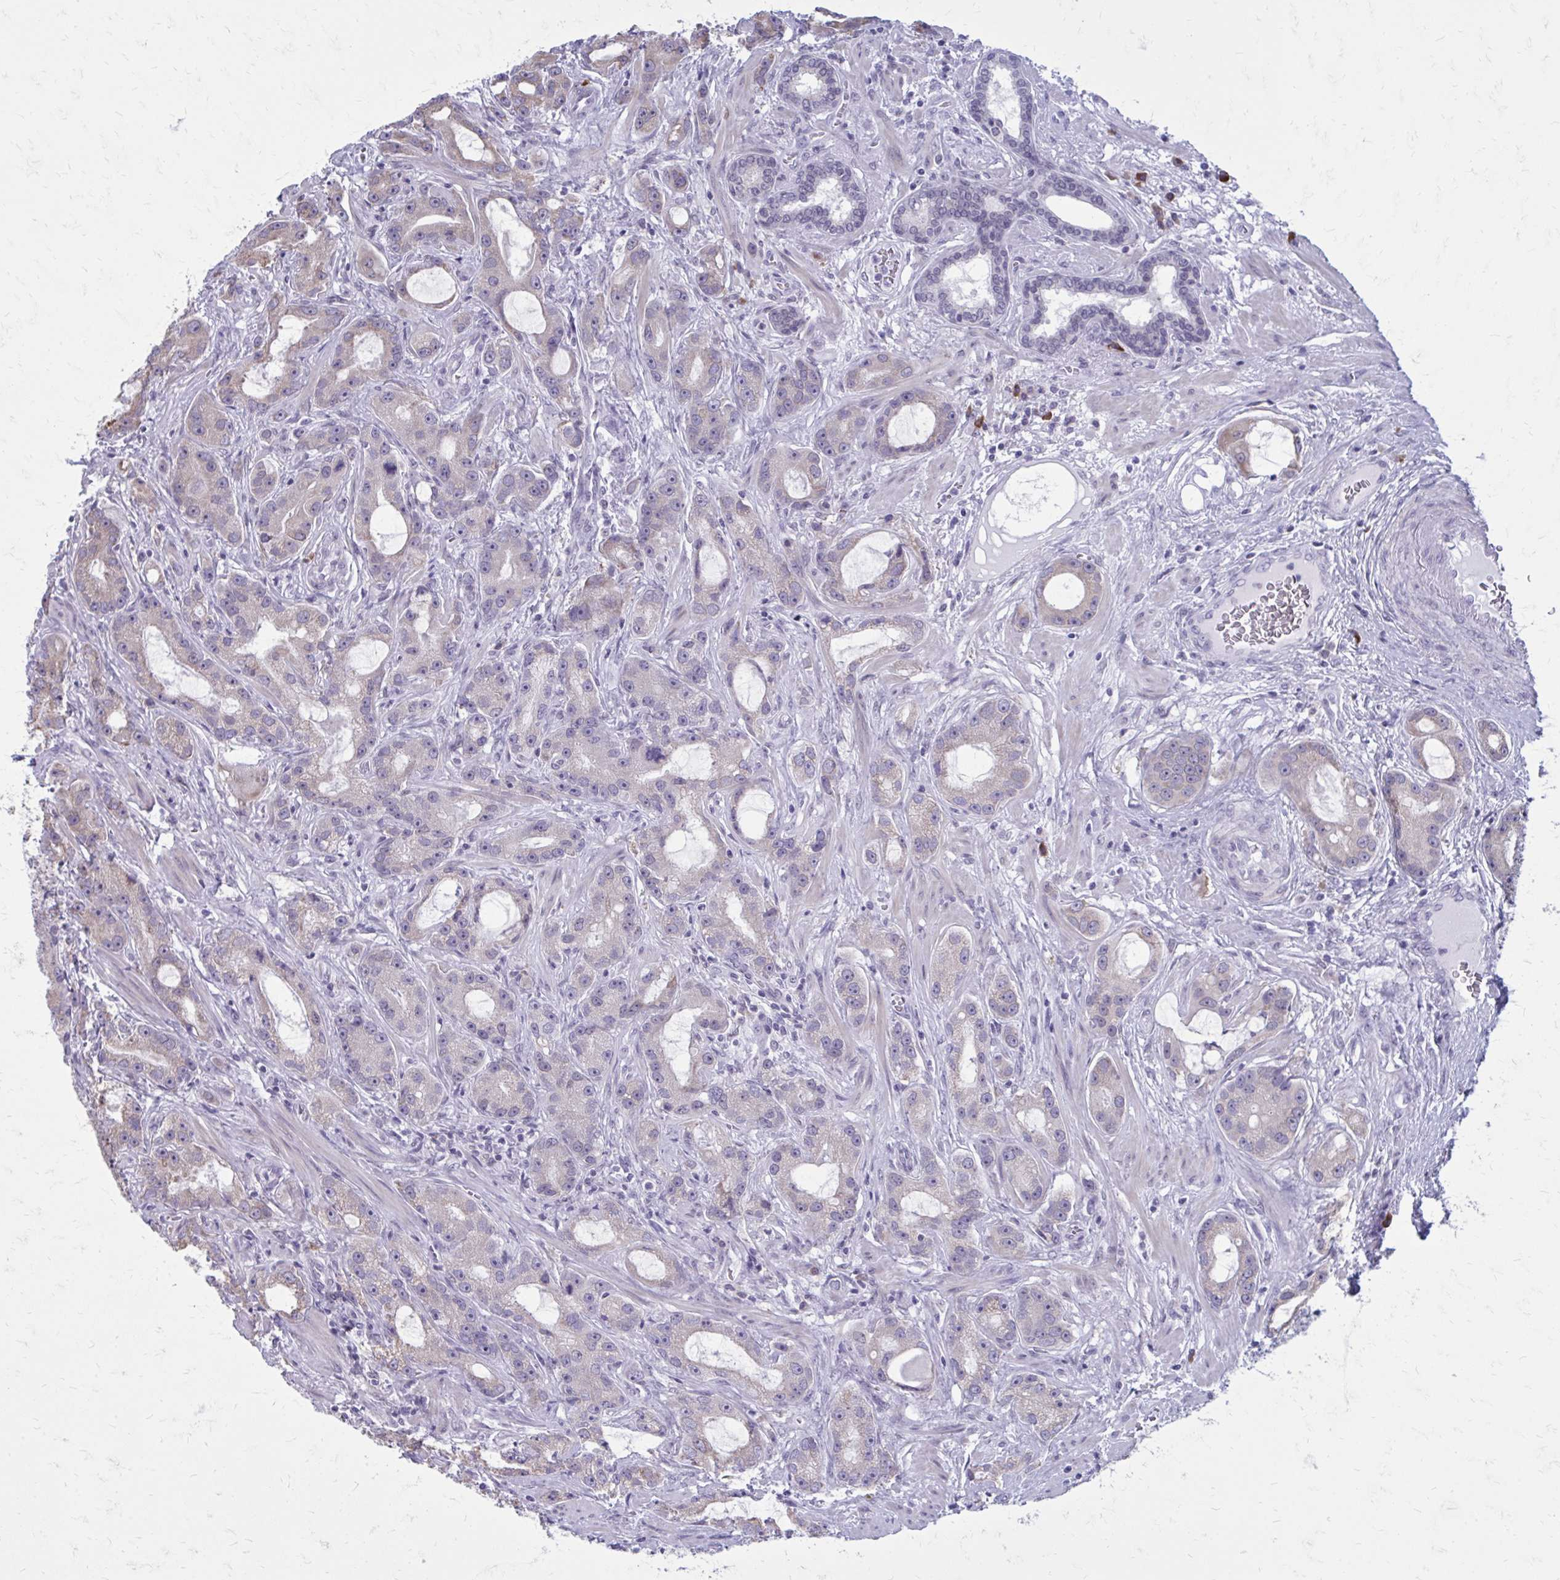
{"staining": {"intensity": "negative", "quantity": "none", "location": "none"}, "tissue": "prostate cancer", "cell_type": "Tumor cells", "image_type": "cancer", "snomed": [{"axis": "morphology", "description": "Adenocarcinoma, High grade"}, {"axis": "topography", "description": "Prostate"}], "caption": "Prostate cancer stained for a protein using IHC demonstrates no staining tumor cells.", "gene": "PROSER1", "patient": {"sex": "male", "age": 65}}